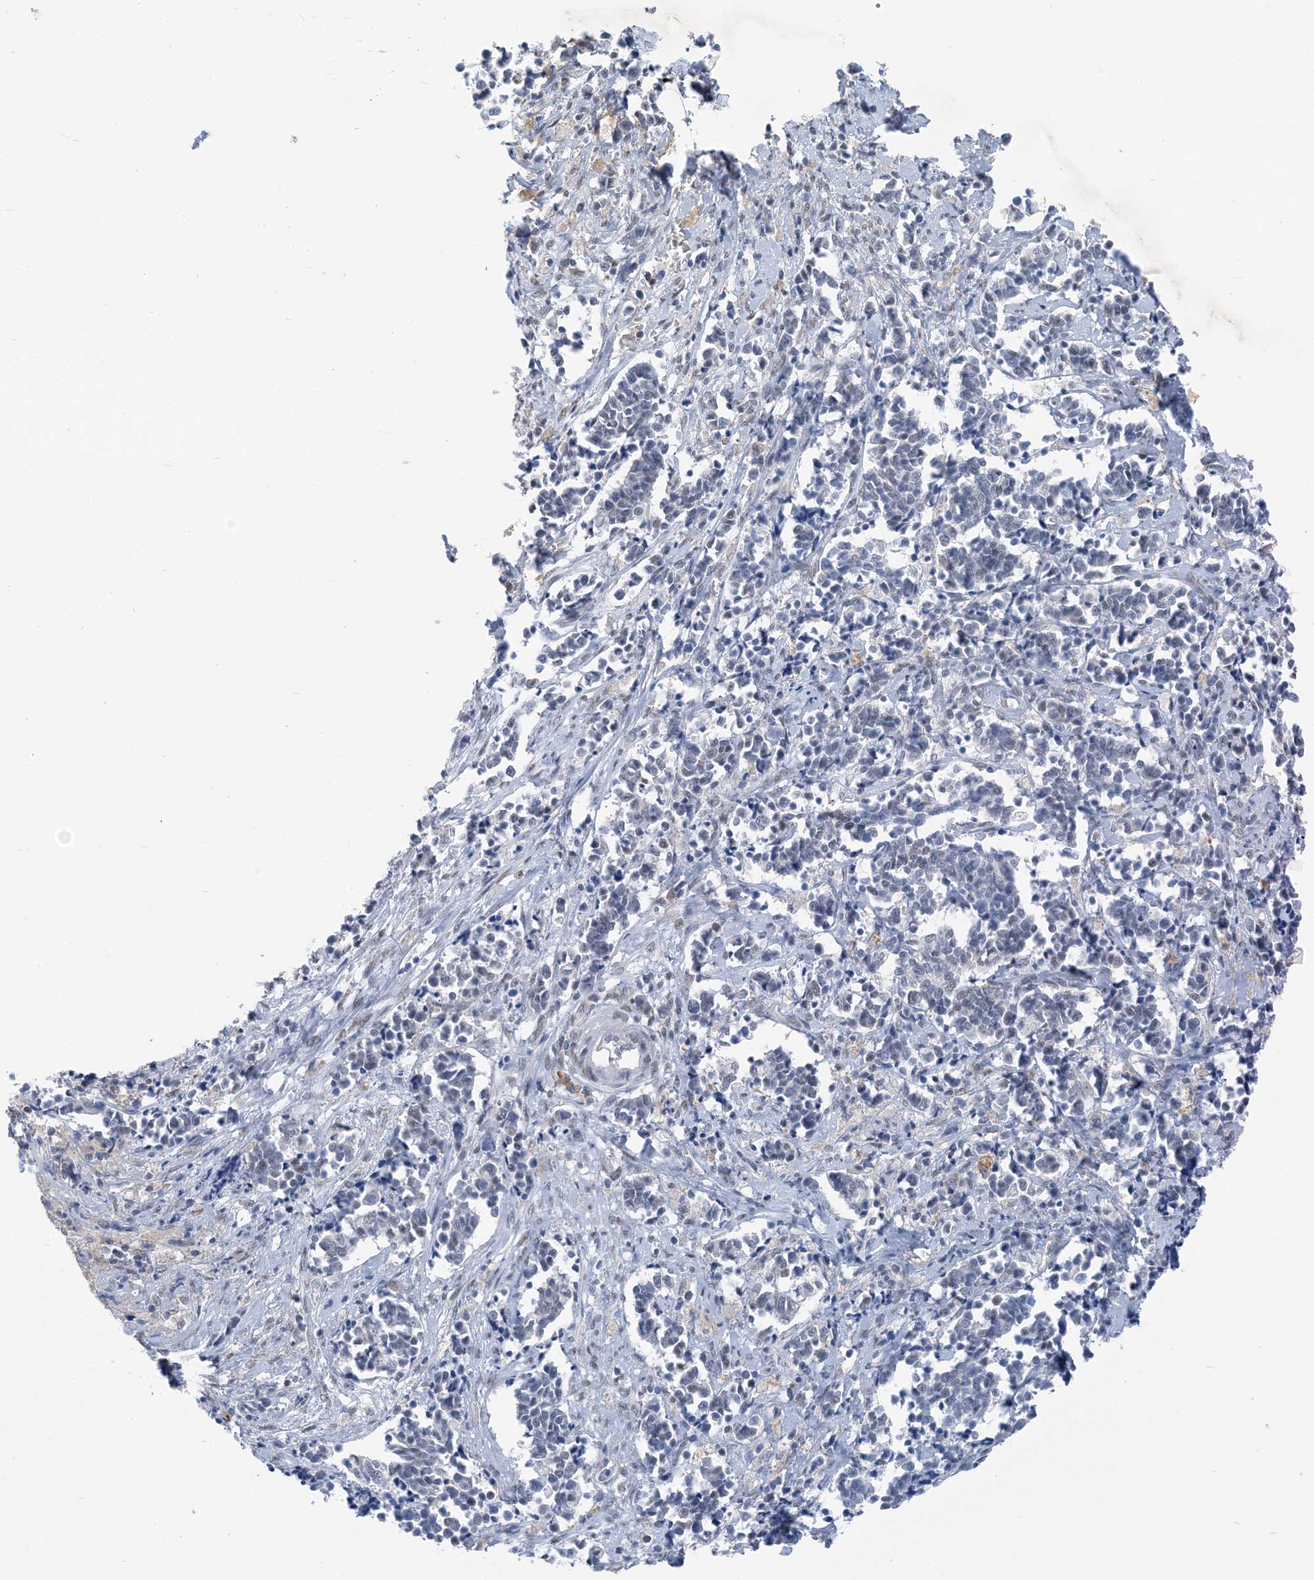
{"staining": {"intensity": "negative", "quantity": "none", "location": "none"}, "tissue": "cervical cancer", "cell_type": "Tumor cells", "image_type": "cancer", "snomed": [{"axis": "morphology", "description": "Normal tissue, NOS"}, {"axis": "morphology", "description": "Squamous cell carcinoma, NOS"}, {"axis": "topography", "description": "Cervix"}], "caption": "Tumor cells are negative for brown protein staining in squamous cell carcinoma (cervical).", "gene": "ZC3H12A", "patient": {"sex": "female", "age": 35}}